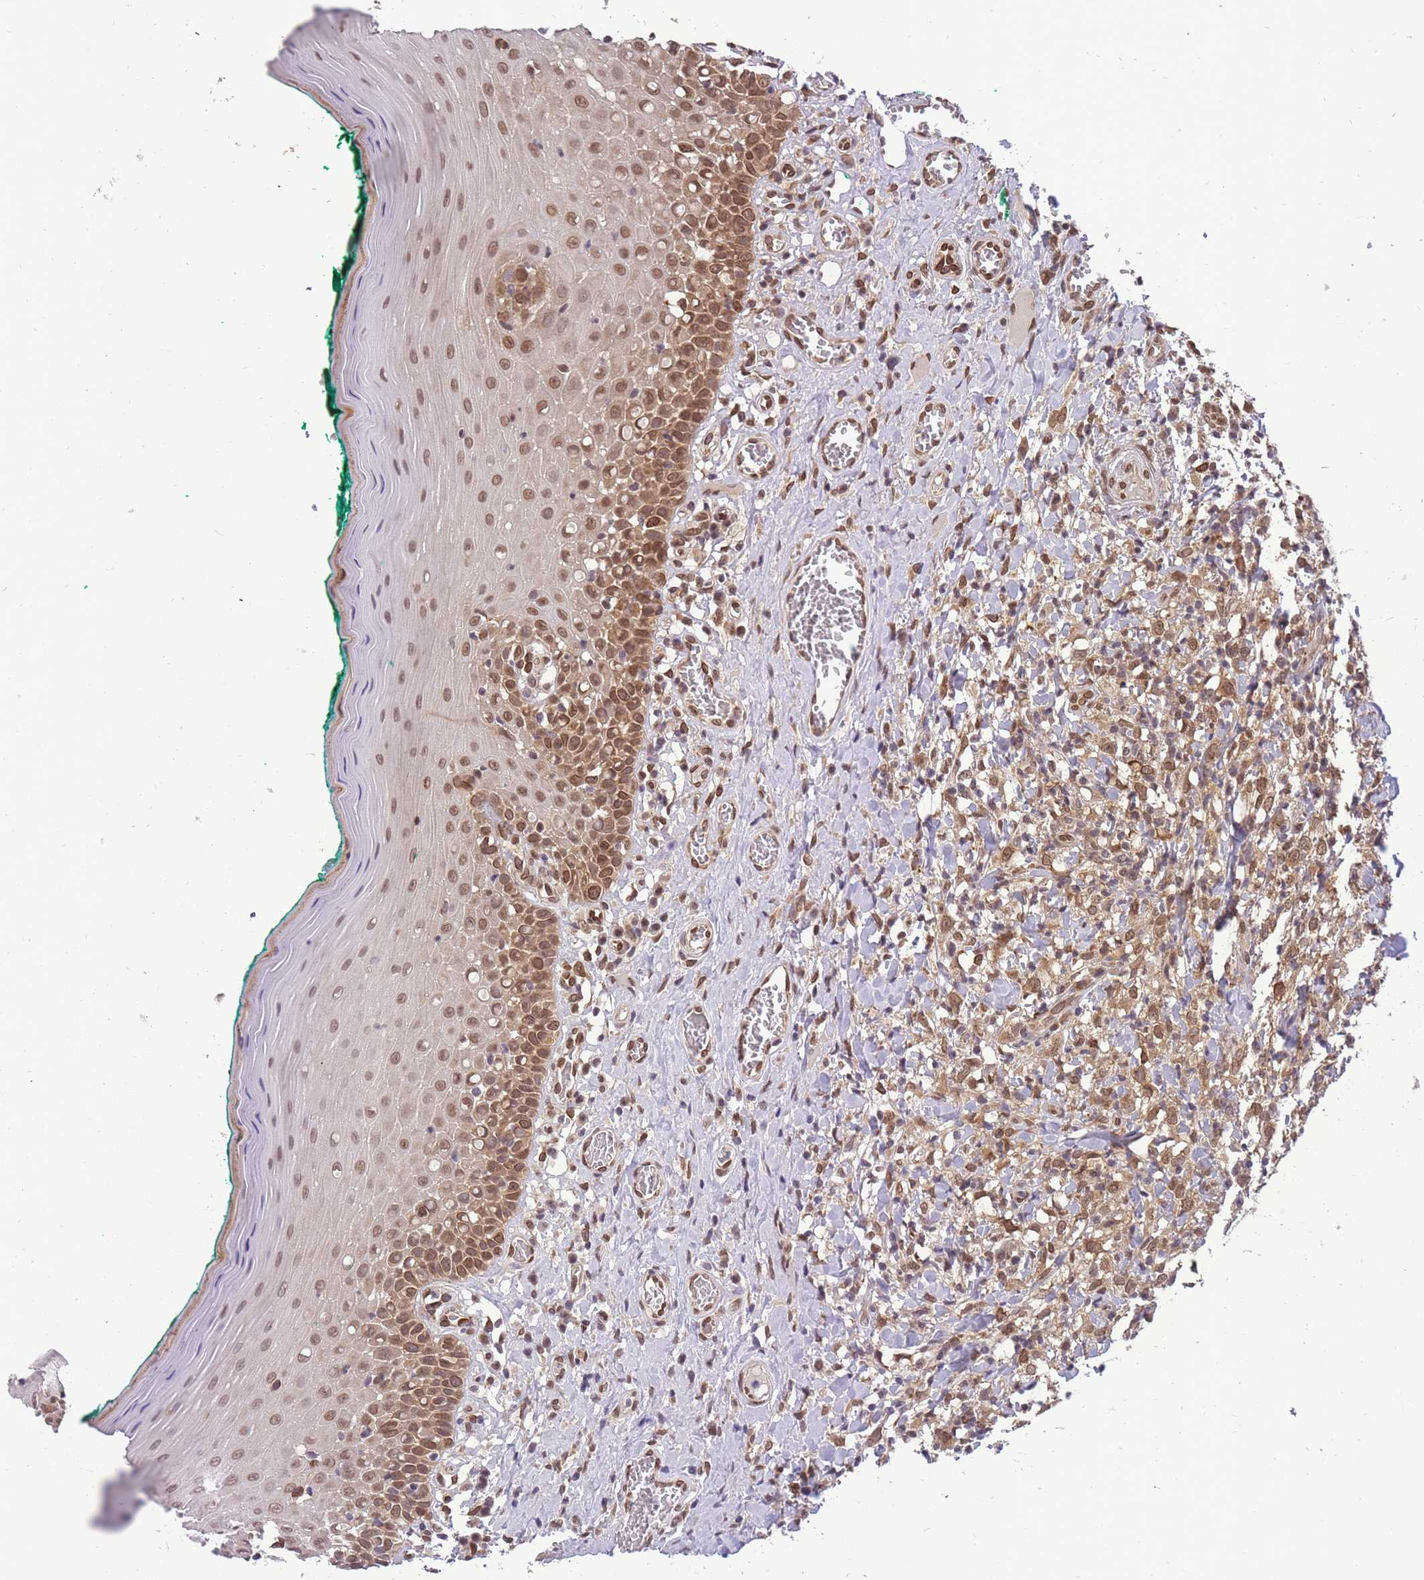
{"staining": {"intensity": "moderate", "quantity": ">75%", "location": "cytoplasmic/membranous,nuclear"}, "tissue": "oral mucosa", "cell_type": "Squamous epithelial cells", "image_type": "normal", "snomed": [{"axis": "morphology", "description": "Normal tissue, NOS"}, {"axis": "topography", "description": "Oral tissue"}], "caption": "High-power microscopy captured an immunohistochemistry (IHC) micrograph of normal oral mucosa, revealing moderate cytoplasmic/membranous,nuclear staining in approximately >75% of squamous epithelial cells.", "gene": "CDIP1", "patient": {"sex": "female", "age": 83}}